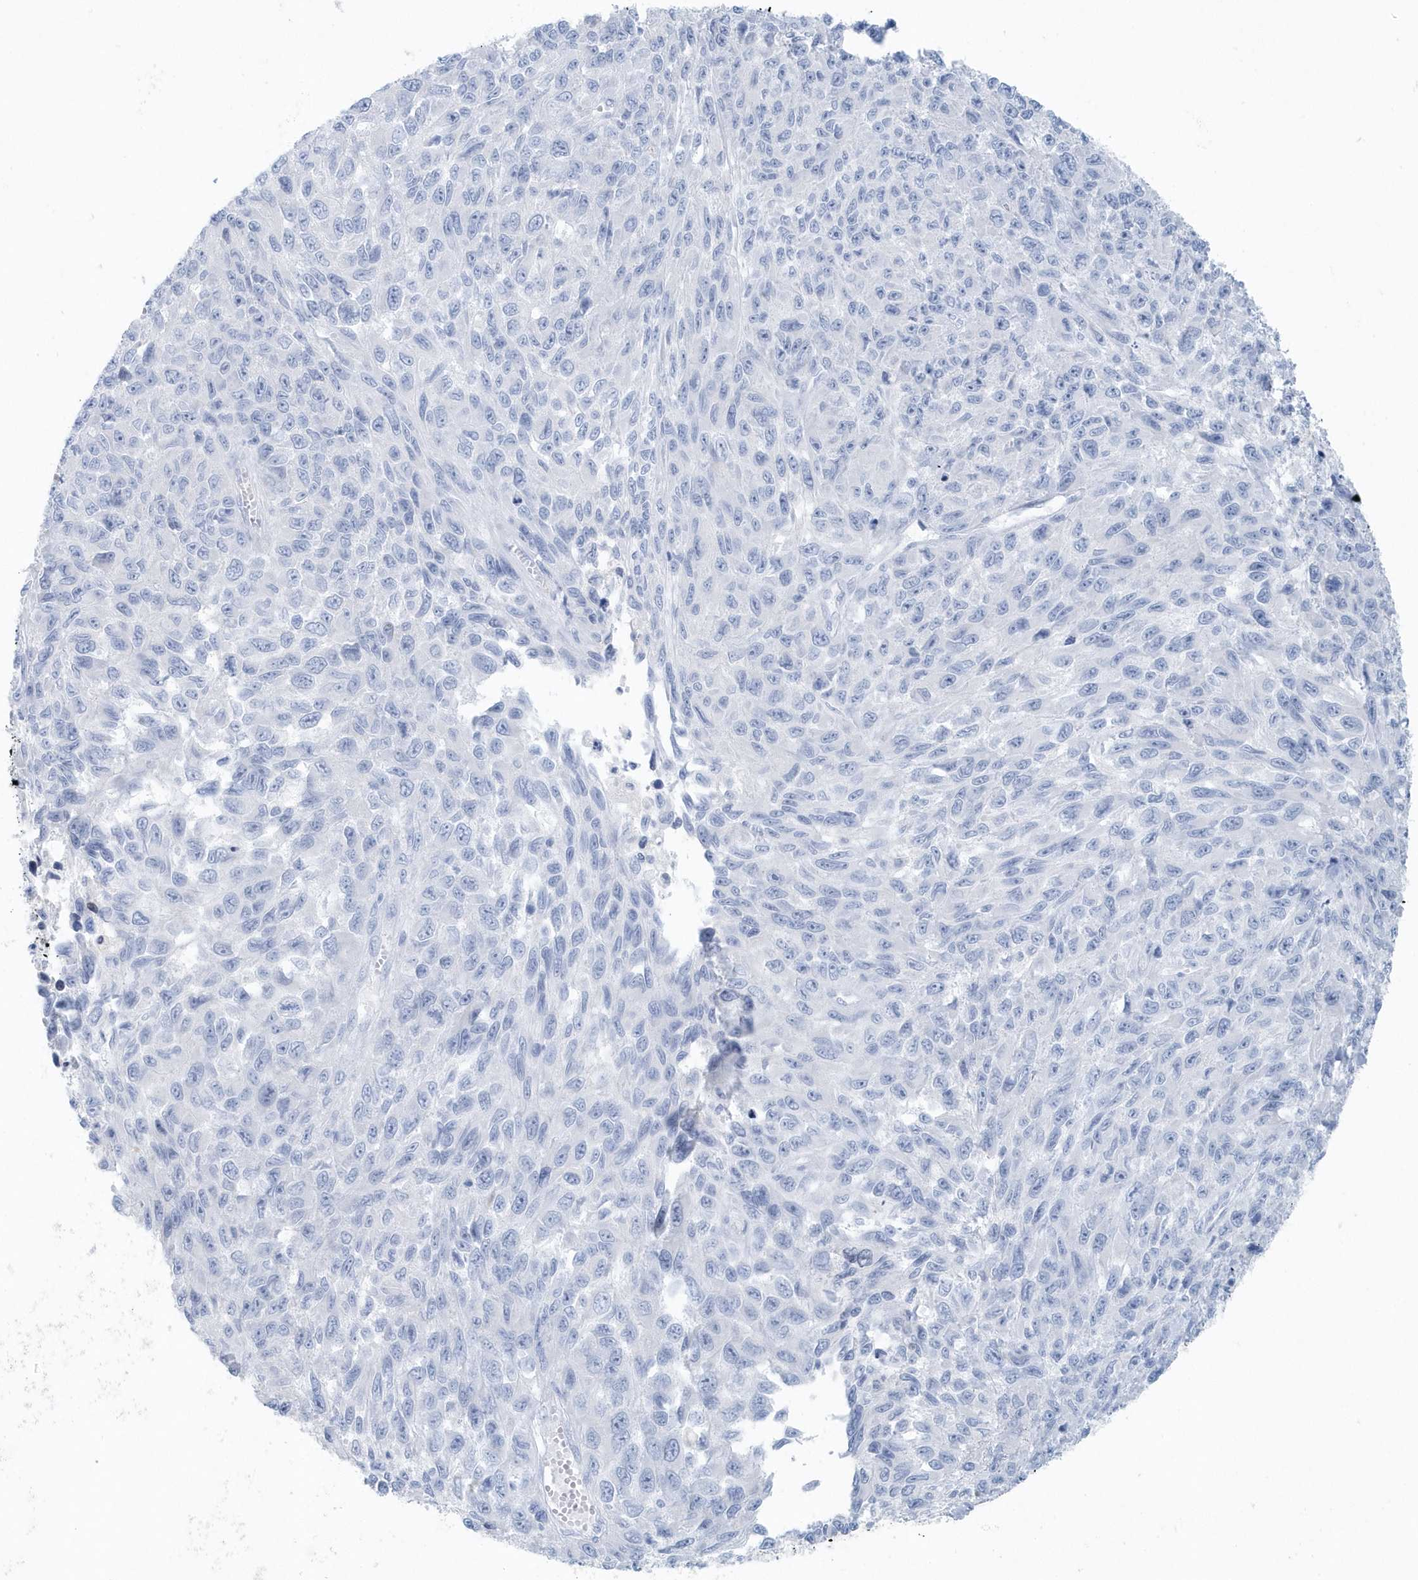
{"staining": {"intensity": "negative", "quantity": "none", "location": "none"}, "tissue": "melanoma", "cell_type": "Tumor cells", "image_type": "cancer", "snomed": [{"axis": "morphology", "description": "Malignant melanoma, NOS"}, {"axis": "topography", "description": "Skin"}], "caption": "Protein analysis of melanoma shows no significant positivity in tumor cells.", "gene": "FAM98A", "patient": {"sex": "female", "age": 96}}